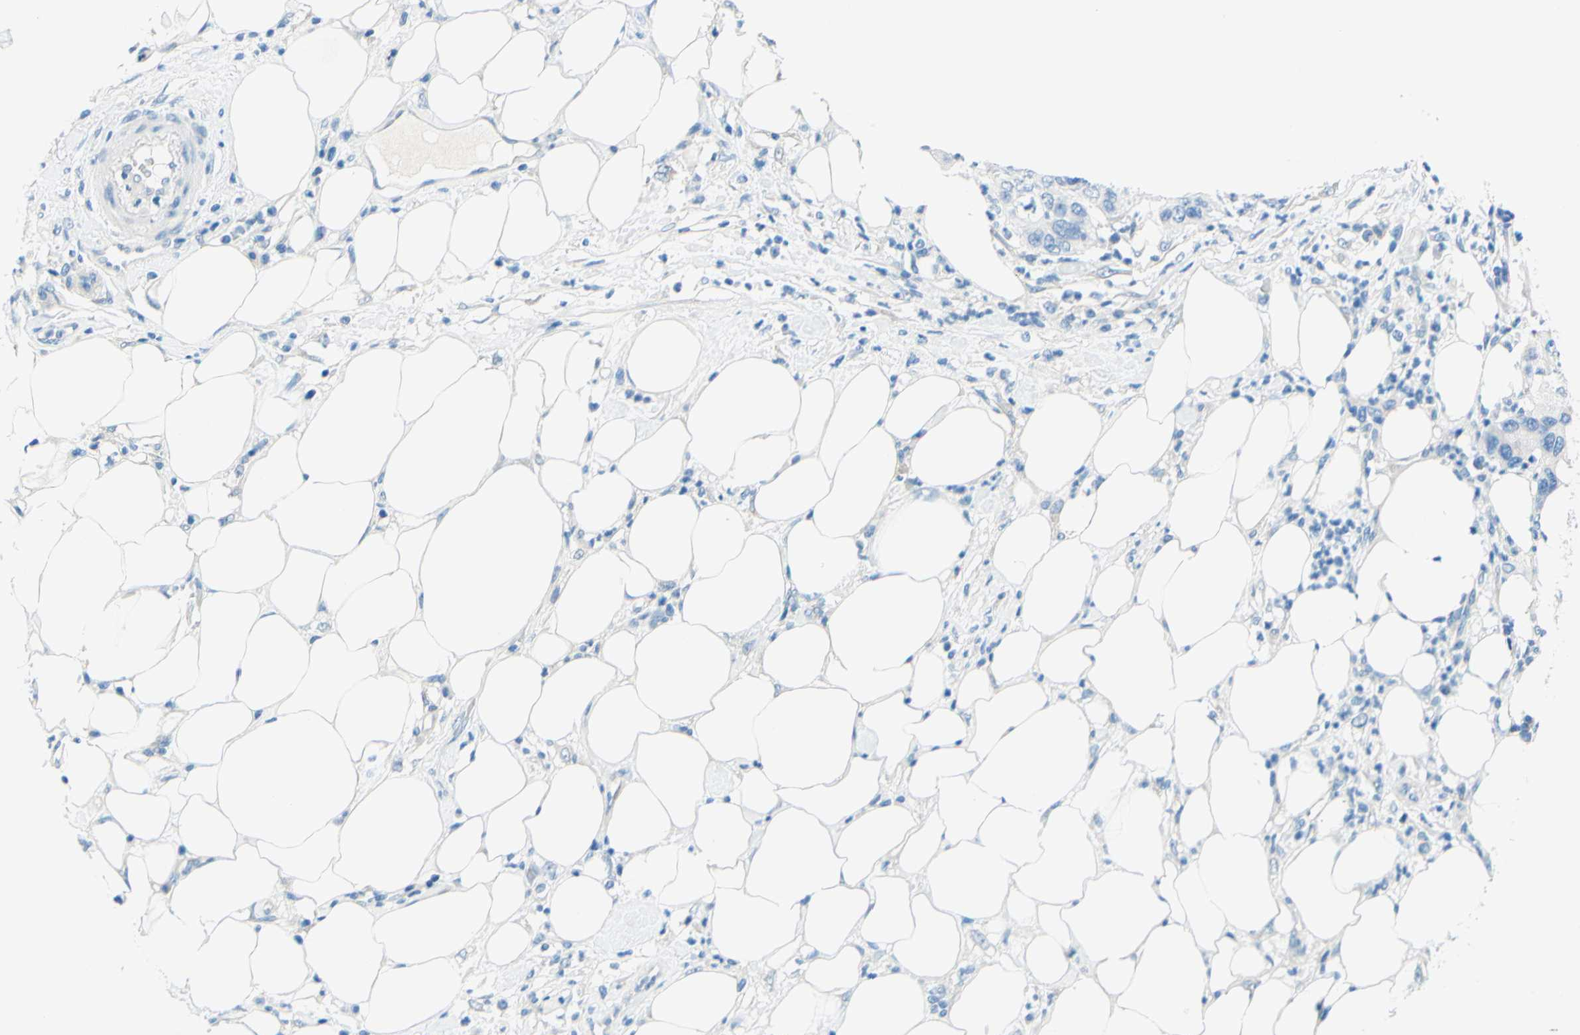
{"staining": {"intensity": "negative", "quantity": "none", "location": "none"}, "tissue": "pancreatic cancer", "cell_type": "Tumor cells", "image_type": "cancer", "snomed": [{"axis": "morphology", "description": "Adenocarcinoma, NOS"}, {"axis": "topography", "description": "Pancreas"}], "caption": "DAB immunohistochemical staining of human pancreatic cancer displays no significant expression in tumor cells.", "gene": "PASD1", "patient": {"sex": "female", "age": 71}}